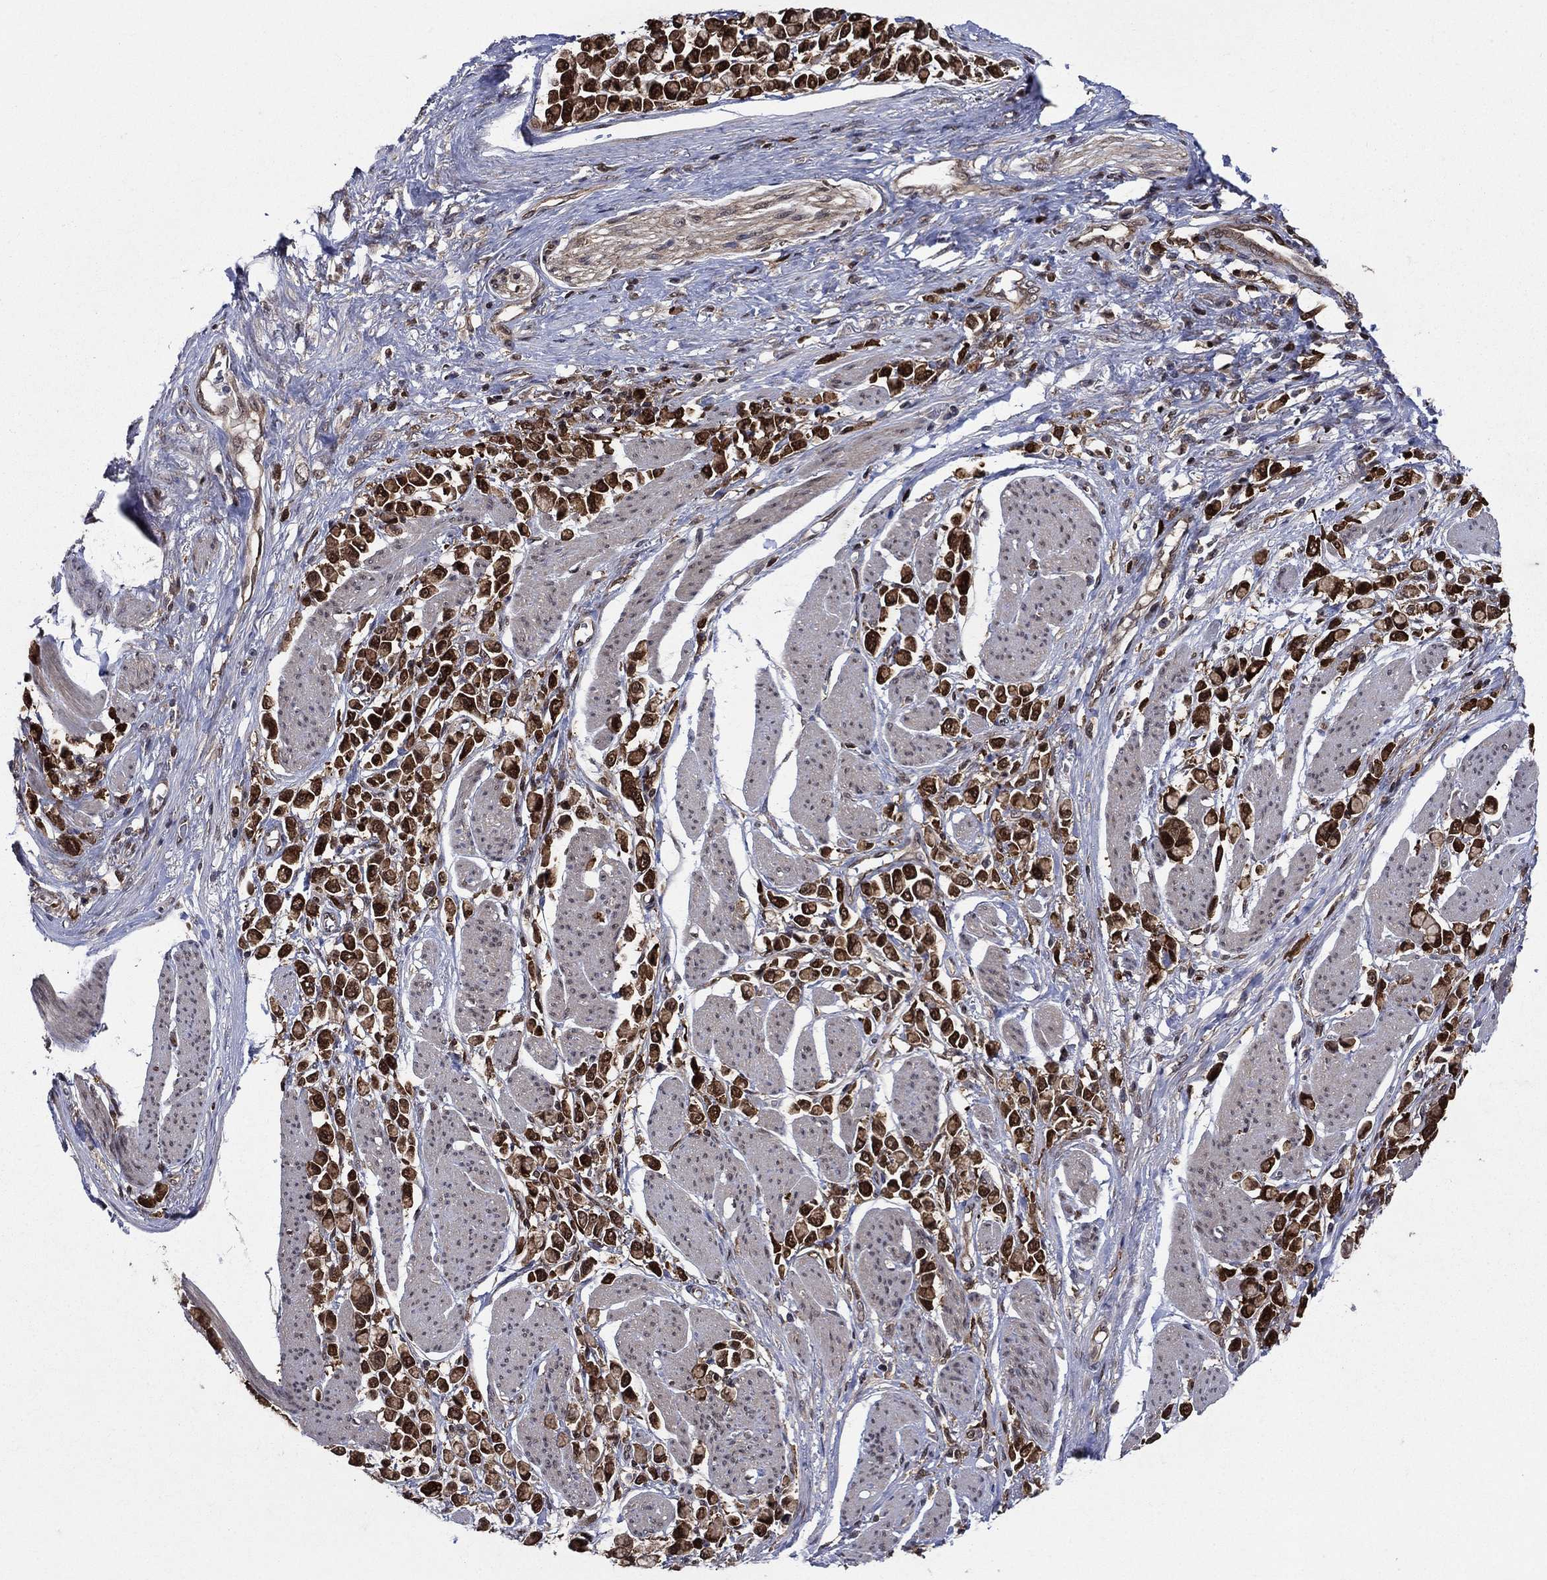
{"staining": {"intensity": "strong", "quantity": ">75%", "location": "cytoplasmic/membranous"}, "tissue": "stomach cancer", "cell_type": "Tumor cells", "image_type": "cancer", "snomed": [{"axis": "morphology", "description": "Adenocarcinoma, NOS"}, {"axis": "topography", "description": "Stomach"}], "caption": "Stomach cancer (adenocarcinoma) tissue demonstrates strong cytoplasmic/membranous positivity in about >75% of tumor cells, visualized by immunohistochemistry.", "gene": "CACYBP", "patient": {"sex": "female", "age": 81}}